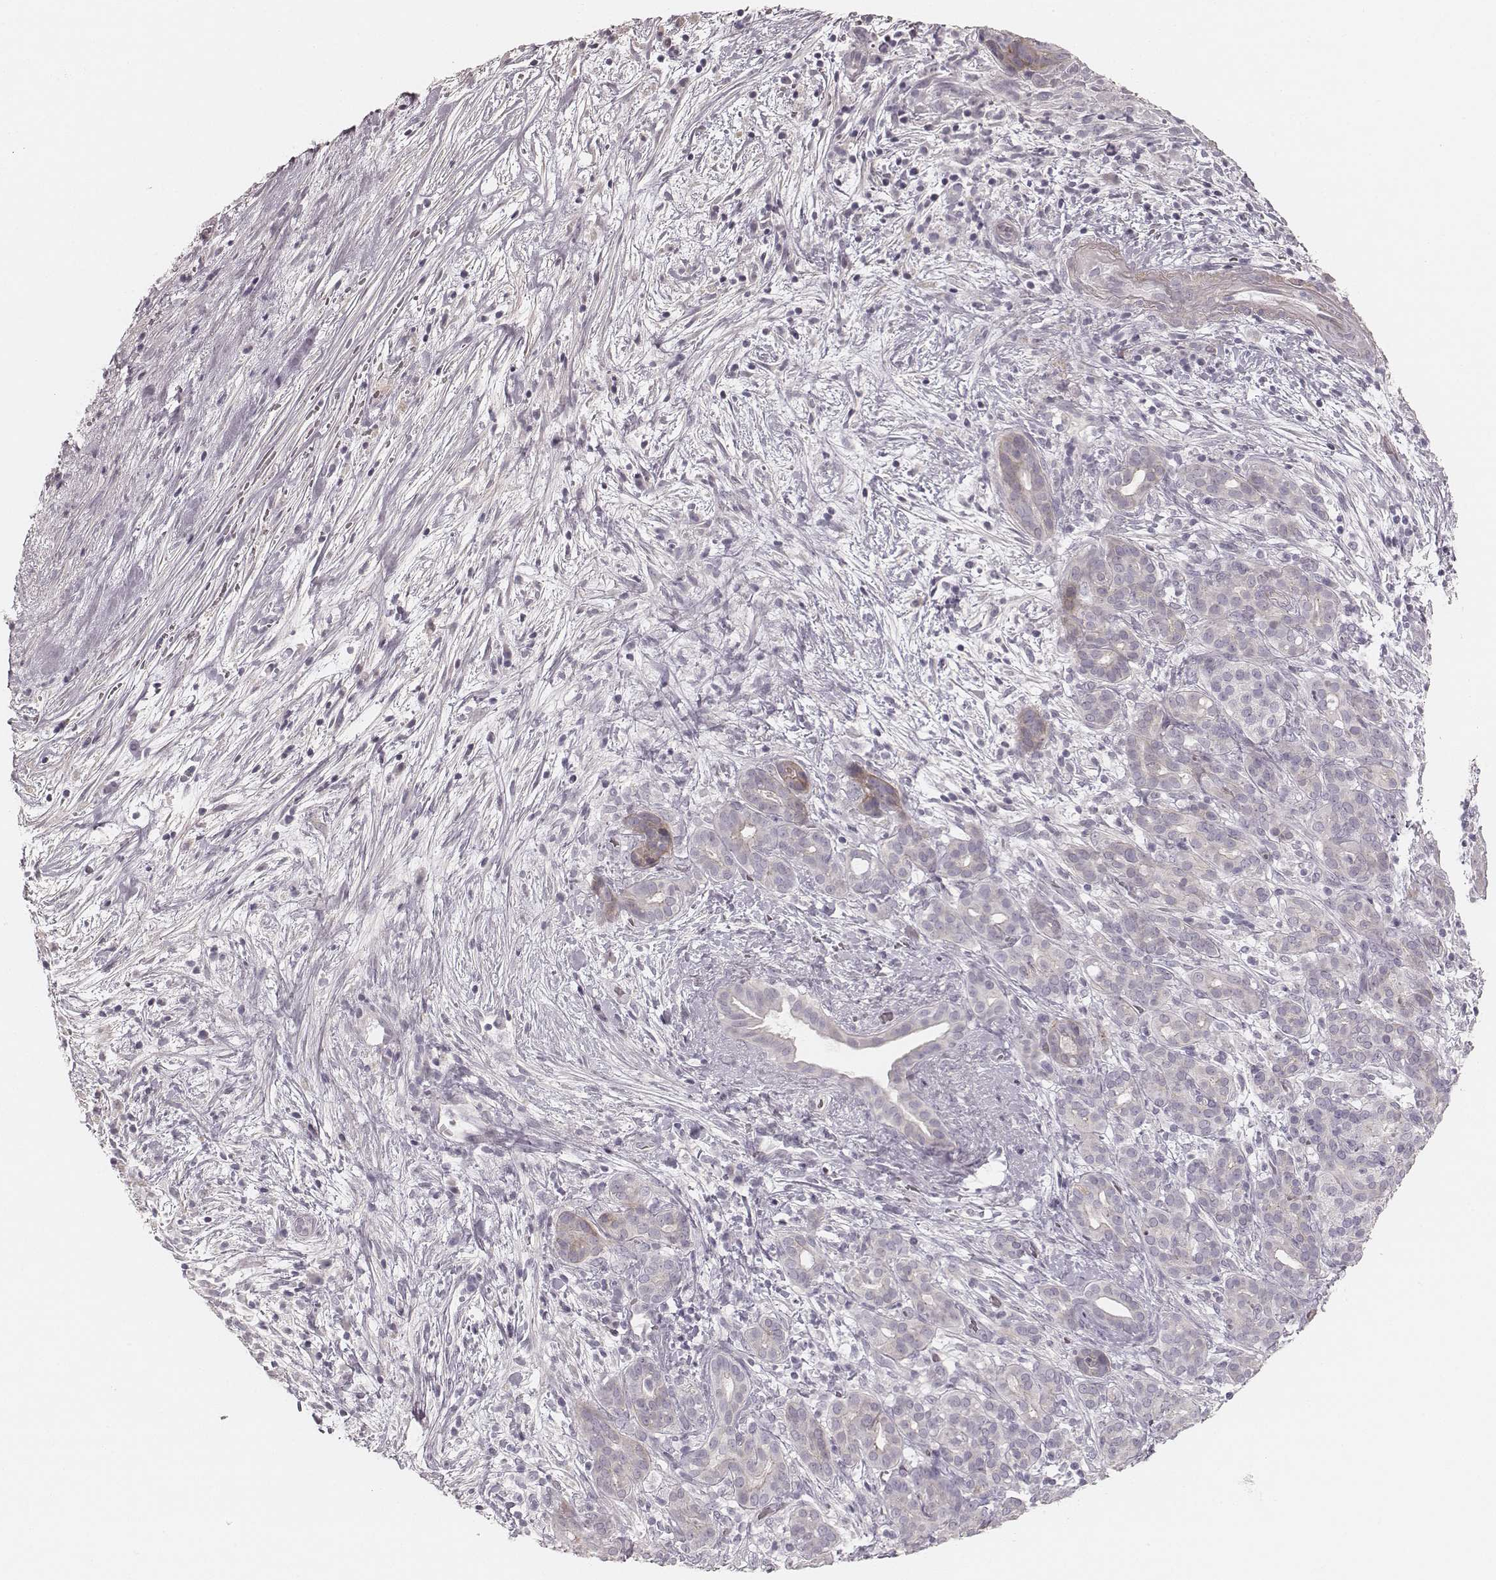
{"staining": {"intensity": "weak", "quantity": "<25%", "location": "cytoplasmic/membranous"}, "tissue": "pancreatic cancer", "cell_type": "Tumor cells", "image_type": "cancer", "snomed": [{"axis": "morphology", "description": "Adenocarcinoma, NOS"}, {"axis": "topography", "description": "Pancreas"}], "caption": "Immunohistochemistry photomicrograph of neoplastic tissue: pancreatic cancer stained with DAB (3,3'-diaminobenzidine) demonstrates no significant protein positivity in tumor cells.", "gene": "SPATA24", "patient": {"sex": "male", "age": 44}}